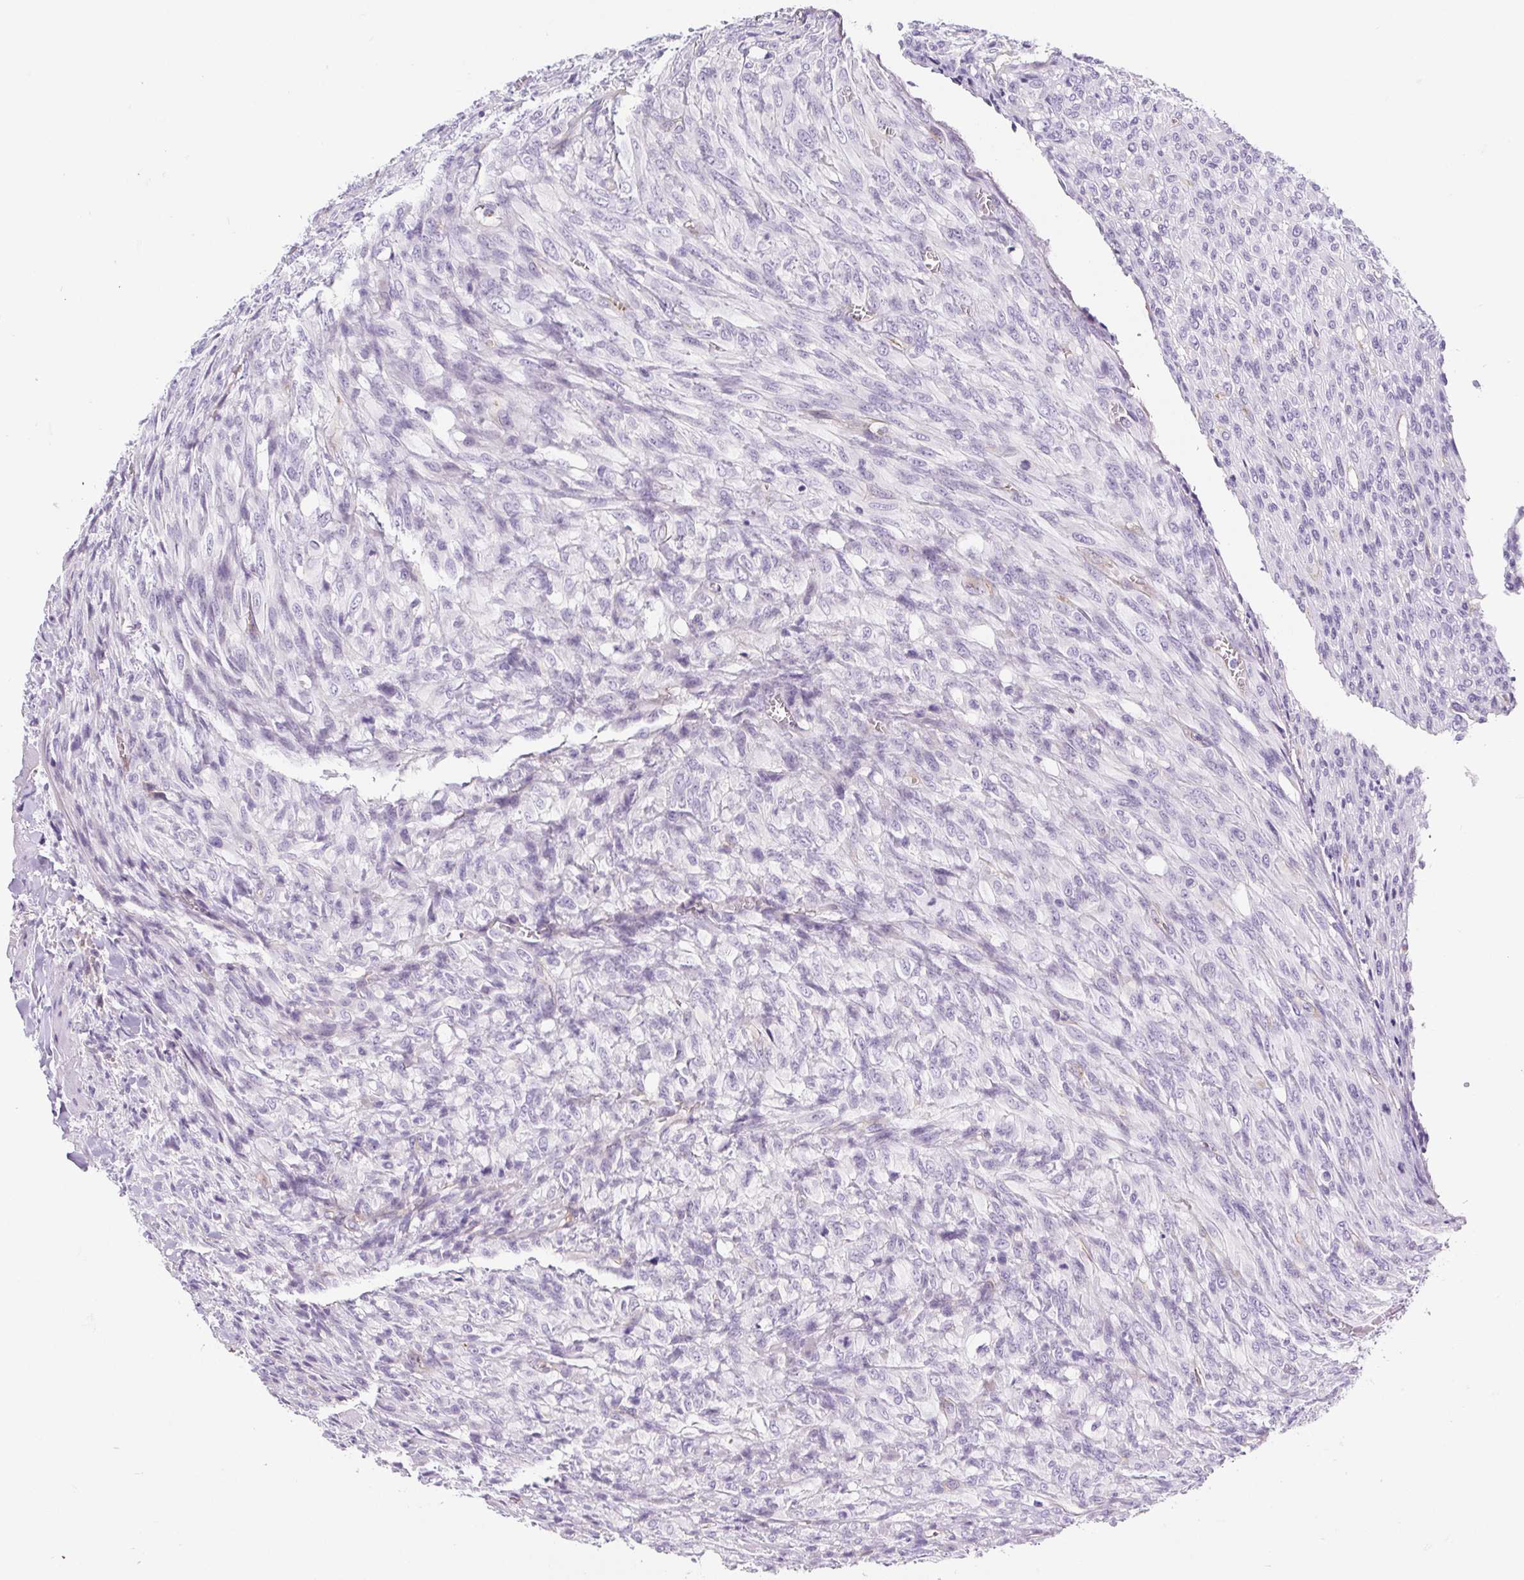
{"staining": {"intensity": "negative", "quantity": "none", "location": "none"}, "tissue": "renal cancer", "cell_type": "Tumor cells", "image_type": "cancer", "snomed": [{"axis": "morphology", "description": "Adenocarcinoma, NOS"}, {"axis": "topography", "description": "Kidney"}], "caption": "The photomicrograph displays no staining of tumor cells in adenocarcinoma (renal).", "gene": "BCAS1", "patient": {"sex": "male", "age": 58}}